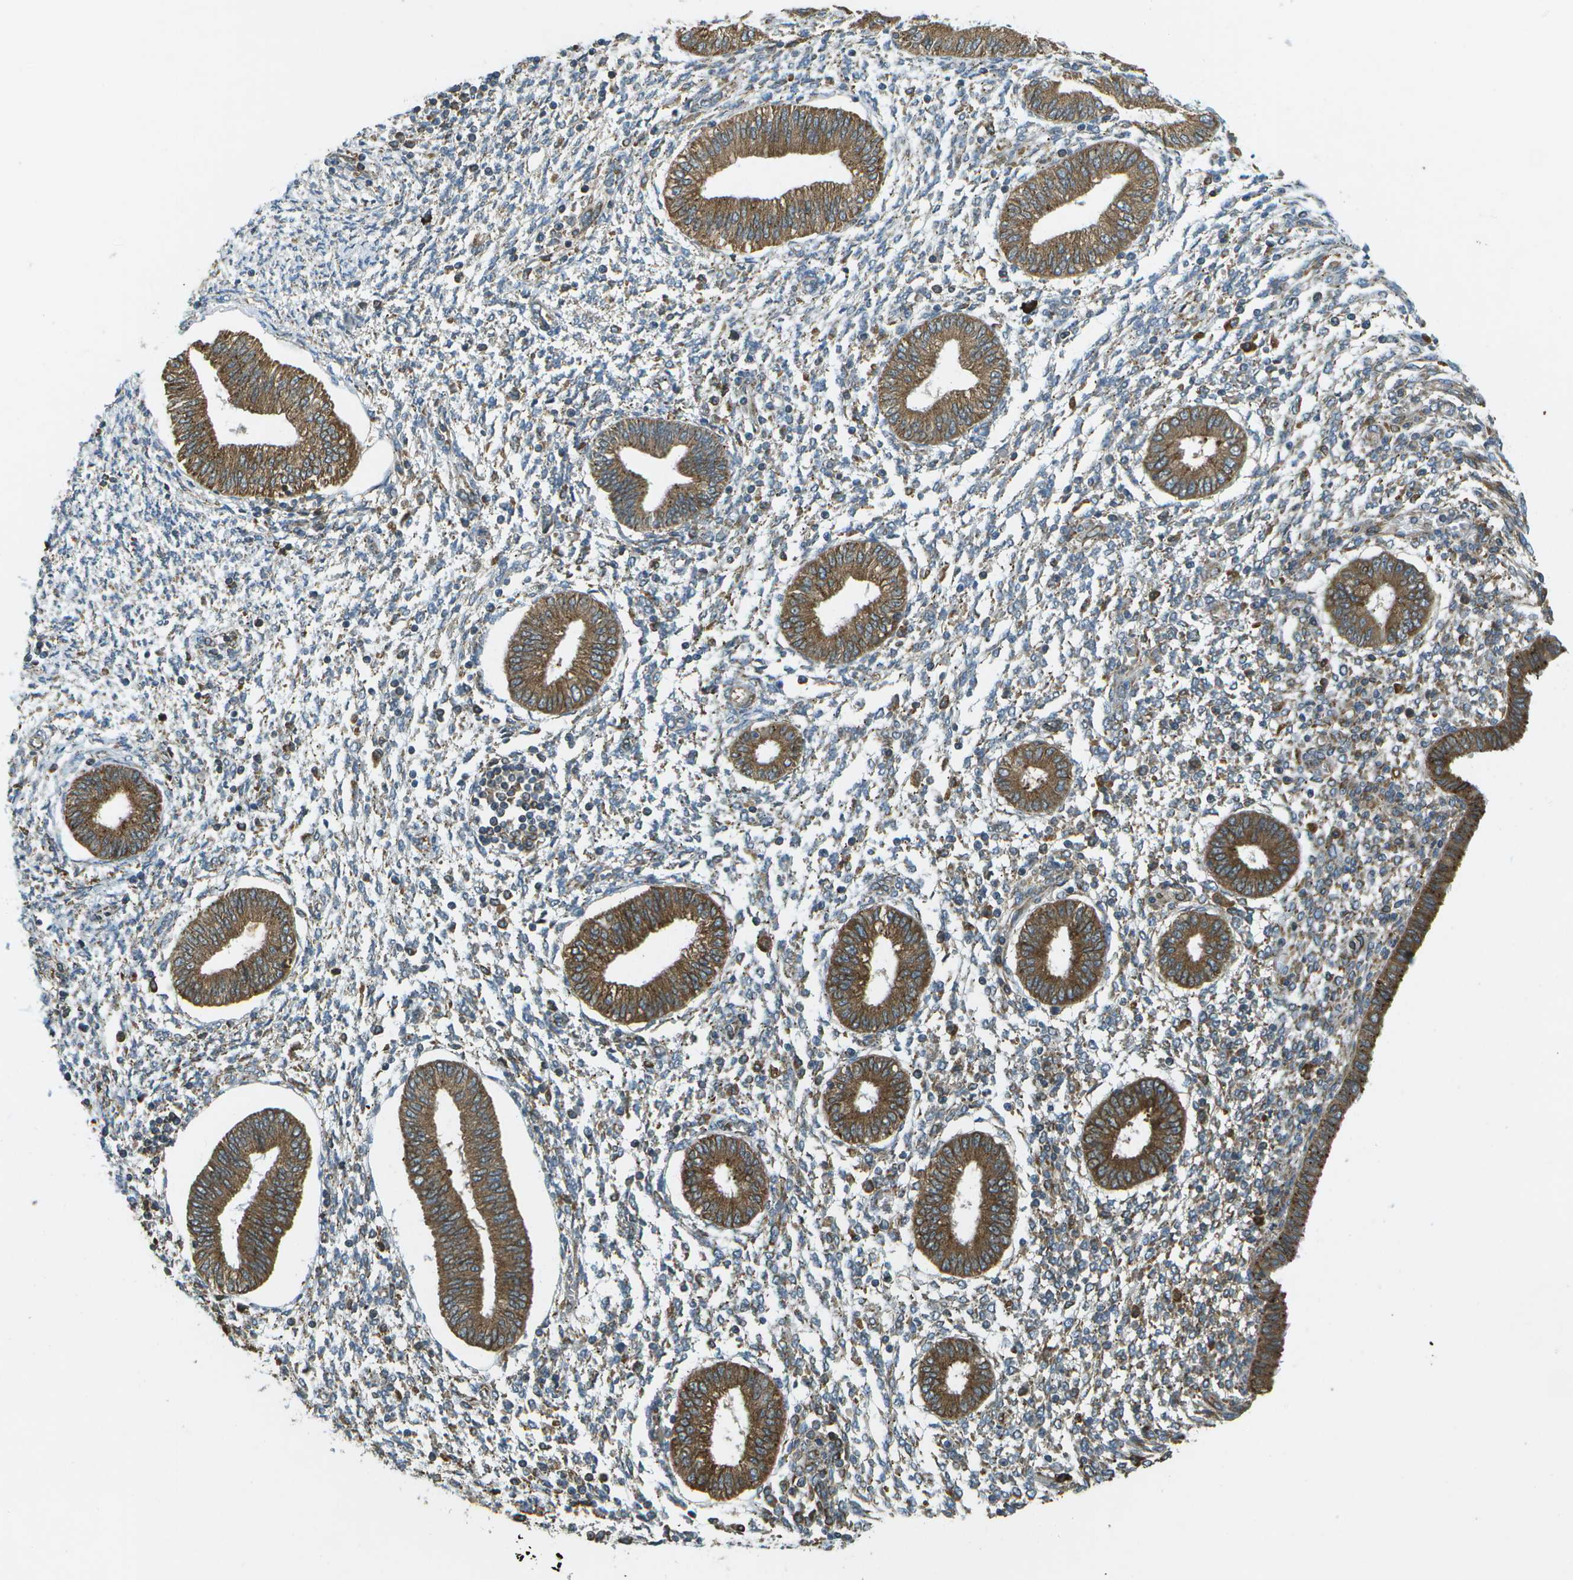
{"staining": {"intensity": "negative", "quantity": "none", "location": "none"}, "tissue": "endometrium", "cell_type": "Cells in endometrial stroma", "image_type": "normal", "snomed": [{"axis": "morphology", "description": "Normal tissue, NOS"}, {"axis": "topography", "description": "Endometrium"}], "caption": "There is no significant staining in cells in endometrial stroma of endometrium. (IHC, brightfield microscopy, high magnification).", "gene": "USP30", "patient": {"sex": "female", "age": 50}}